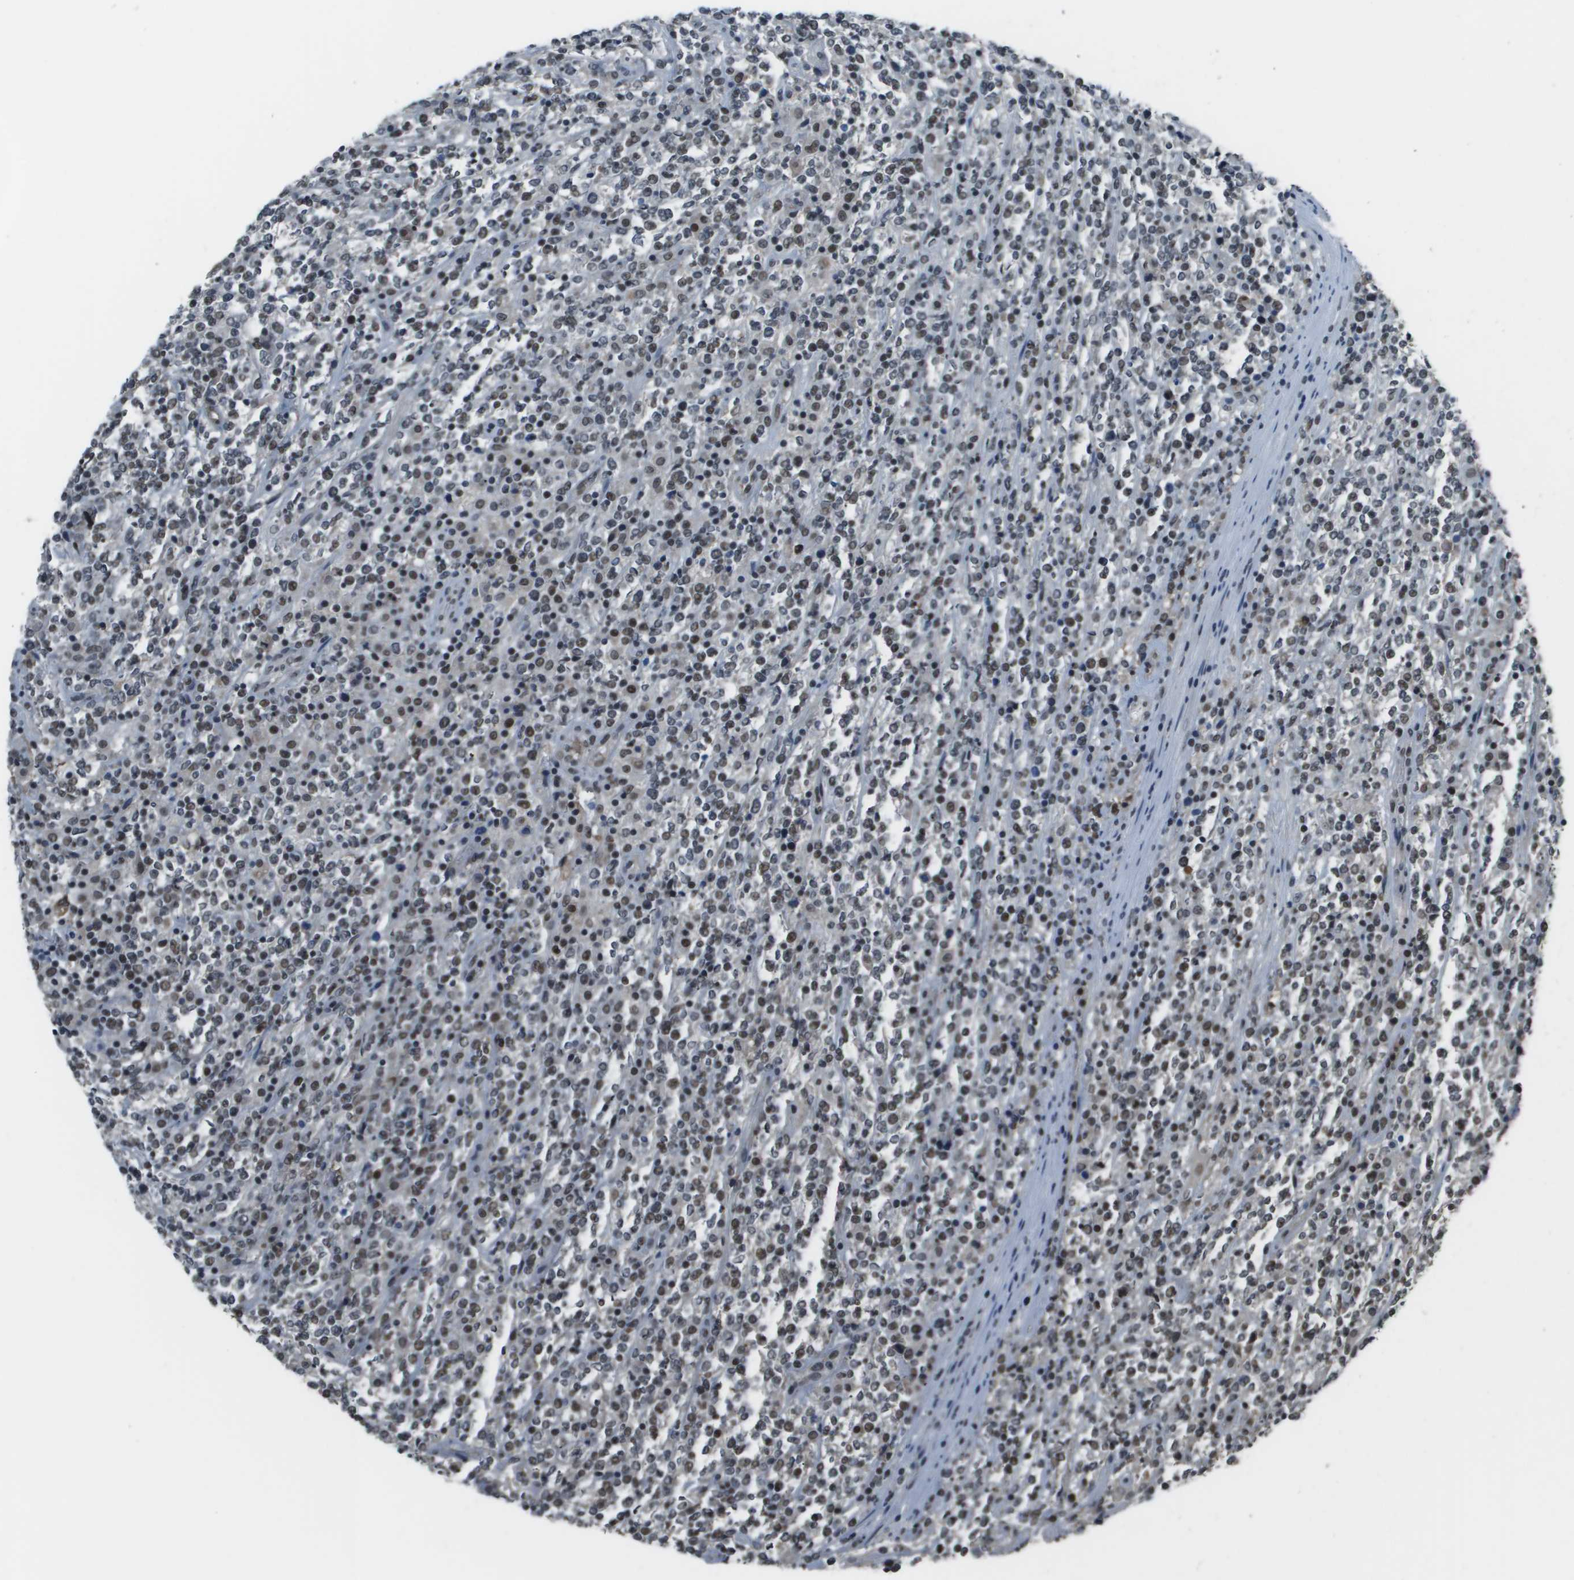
{"staining": {"intensity": "moderate", "quantity": "25%-75%", "location": "nuclear"}, "tissue": "lymphoma", "cell_type": "Tumor cells", "image_type": "cancer", "snomed": [{"axis": "morphology", "description": "Malignant lymphoma, non-Hodgkin's type, High grade"}, {"axis": "topography", "description": "Soft tissue"}], "caption": "Immunohistochemical staining of human high-grade malignant lymphoma, non-Hodgkin's type exhibits moderate nuclear protein positivity in about 25%-75% of tumor cells.", "gene": "THRAP3", "patient": {"sex": "male", "age": 18}}